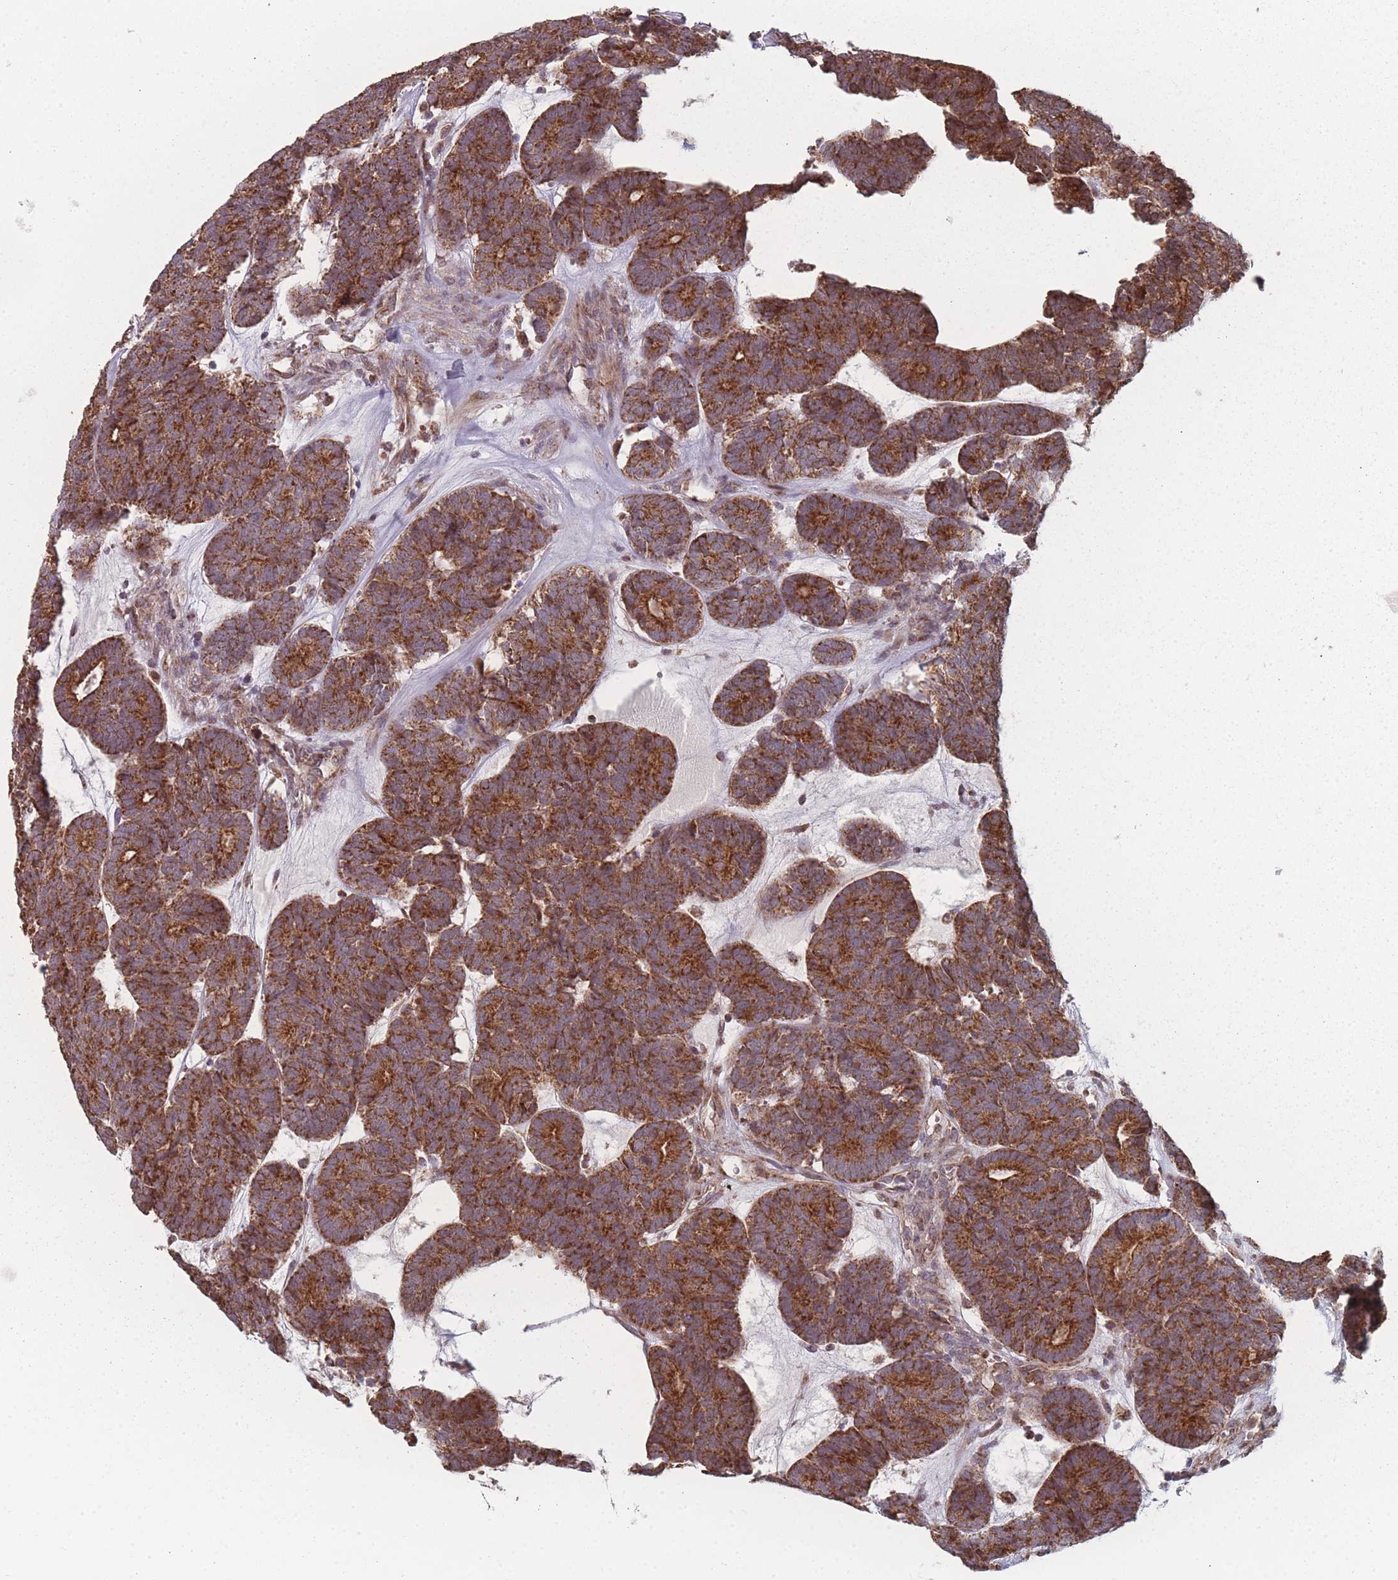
{"staining": {"intensity": "strong", "quantity": ">75%", "location": "cytoplasmic/membranous"}, "tissue": "head and neck cancer", "cell_type": "Tumor cells", "image_type": "cancer", "snomed": [{"axis": "morphology", "description": "Adenocarcinoma, NOS"}, {"axis": "topography", "description": "Head-Neck"}], "caption": "Strong cytoplasmic/membranous protein staining is appreciated in about >75% of tumor cells in head and neck adenocarcinoma.", "gene": "PSMB3", "patient": {"sex": "female", "age": 81}}